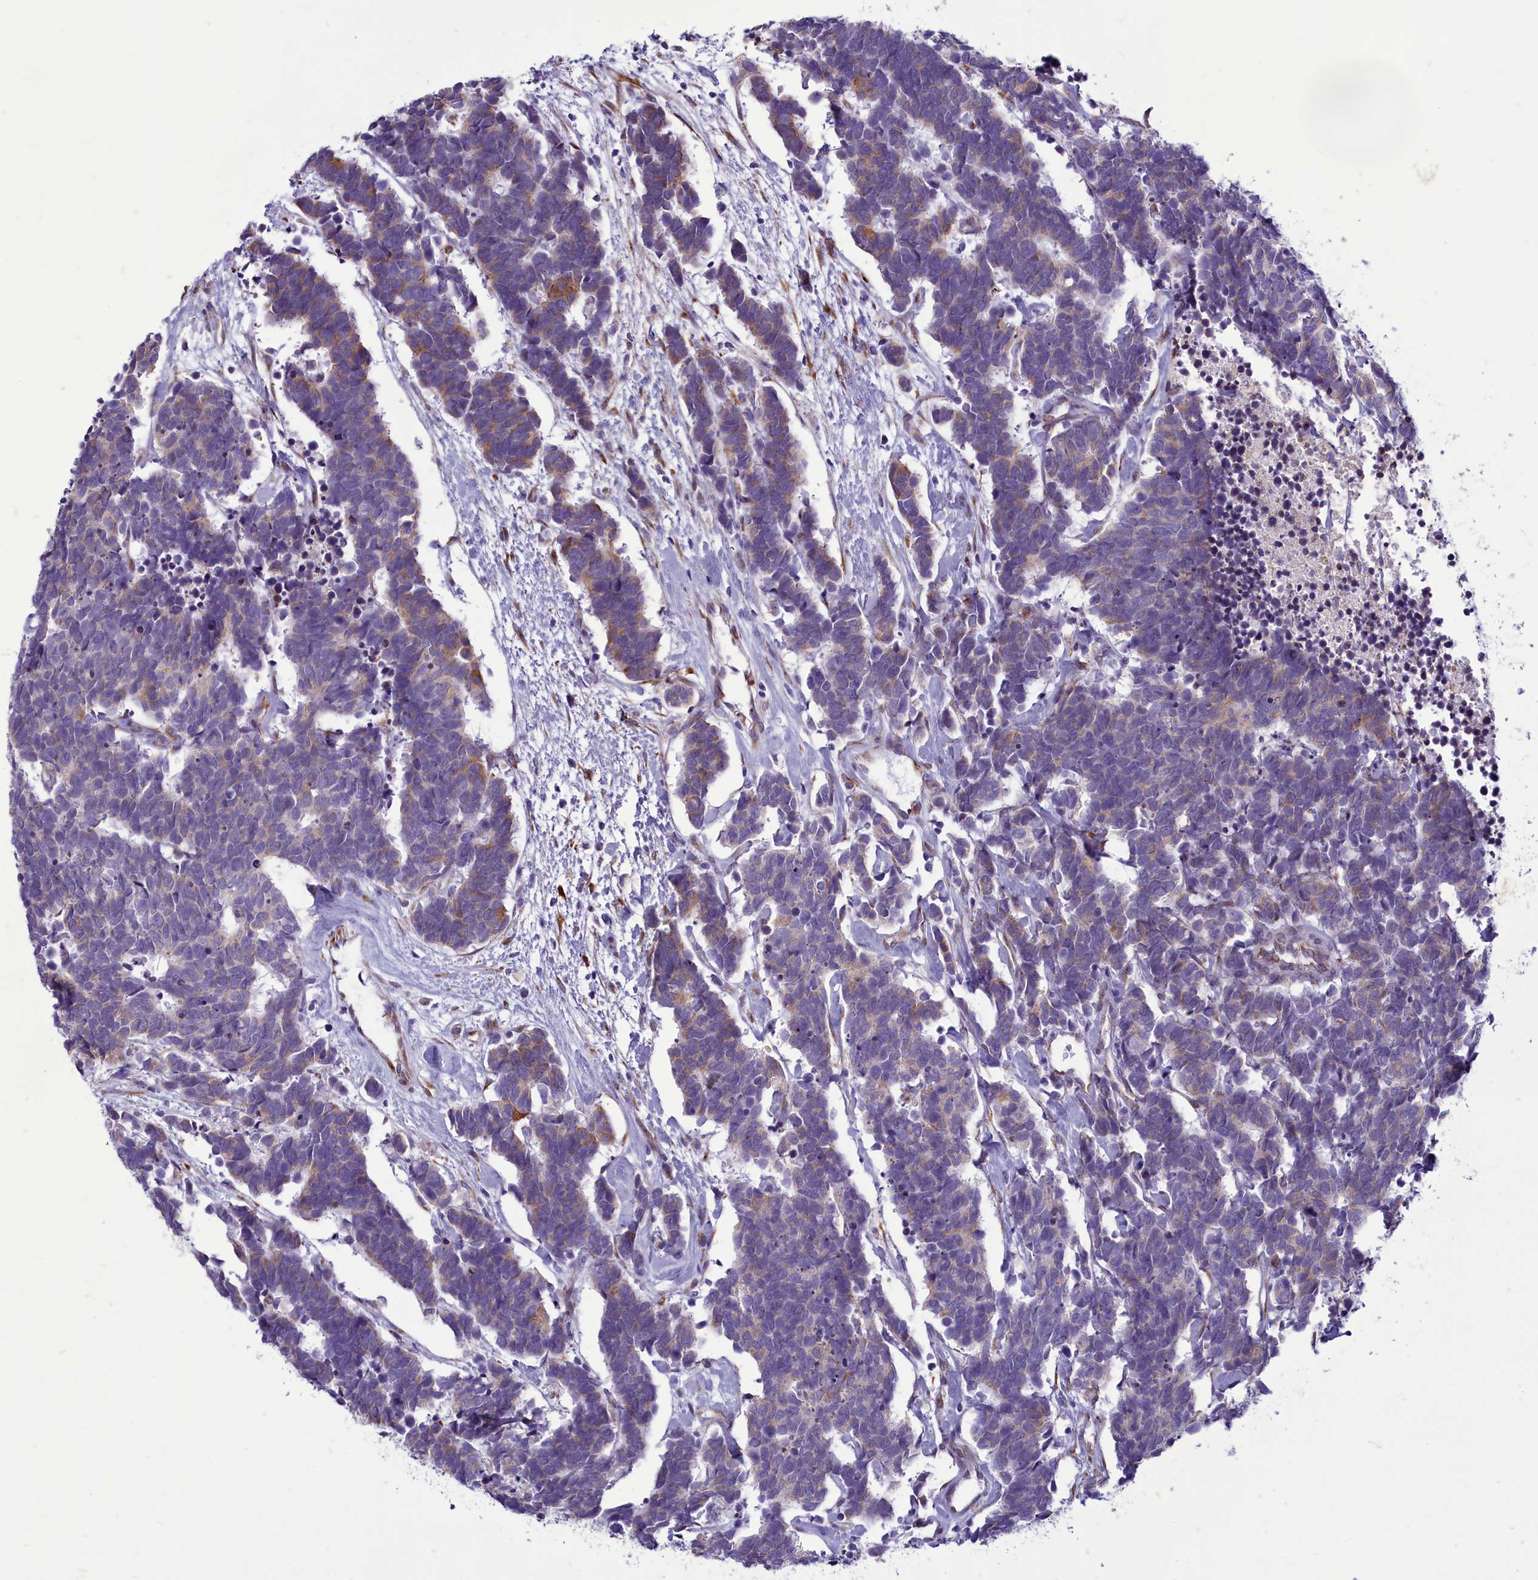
{"staining": {"intensity": "moderate", "quantity": "<25%", "location": "cytoplasmic/membranous"}, "tissue": "carcinoid", "cell_type": "Tumor cells", "image_type": "cancer", "snomed": [{"axis": "morphology", "description": "Carcinoma, NOS"}, {"axis": "morphology", "description": "Carcinoid, malignant, NOS"}, {"axis": "topography", "description": "Urinary bladder"}], "caption": "Approximately <25% of tumor cells in human carcinoma demonstrate moderate cytoplasmic/membranous protein expression as visualized by brown immunohistochemical staining.", "gene": "CENATAC", "patient": {"sex": "male", "age": 57}}